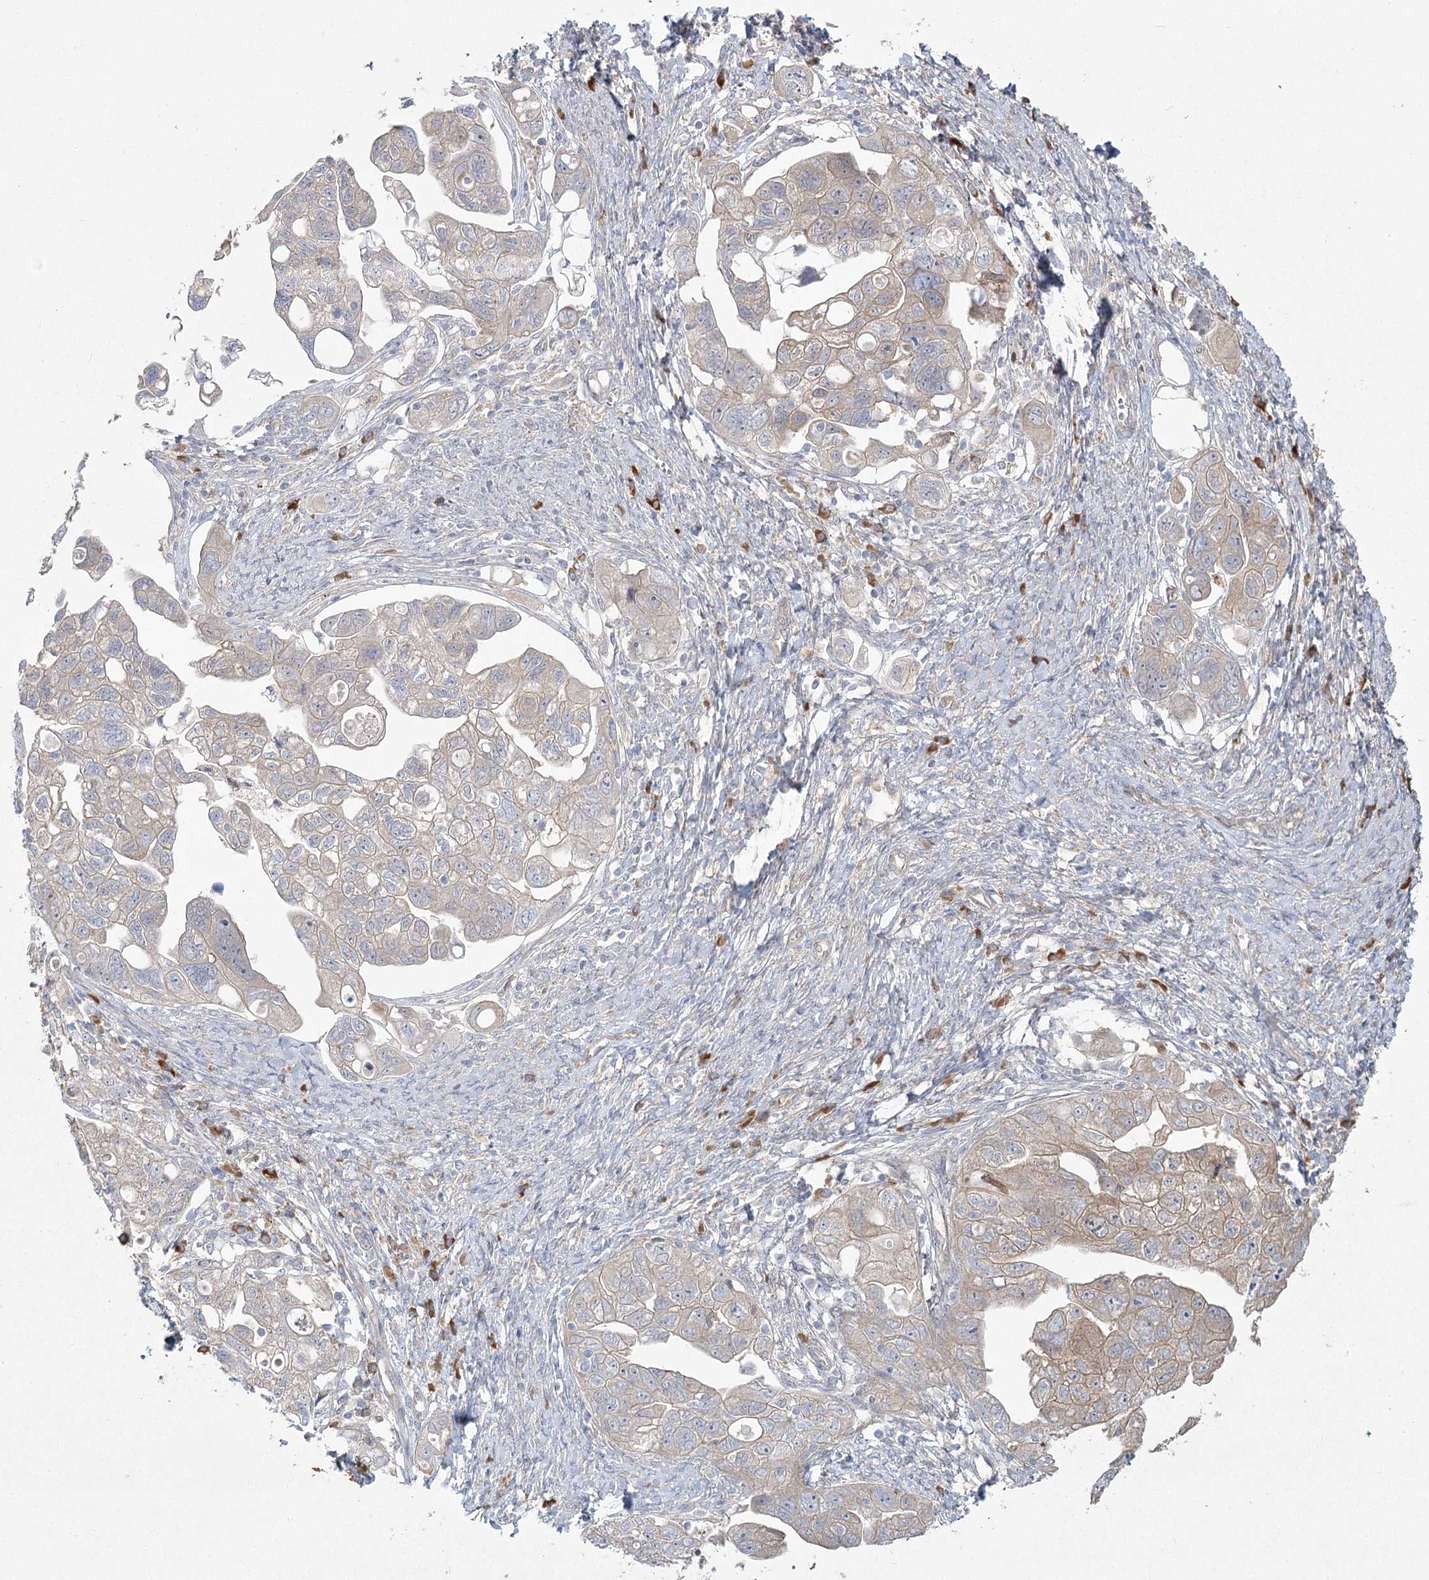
{"staining": {"intensity": "weak", "quantity": "25%-75%", "location": "cytoplasmic/membranous"}, "tissue": "ovarian cancer", "cell_type": "Tumor cells", "image_type": "cancer", "snomed": [{"axis": "morphology", "description": "Carcinoma, NOS"}, {"axis": "morphology", "description": "Cystadenocarcinoma, serous, NOS"}, {"axis": "topography", "description": "Ovary"}], "caption": "IHC image of neoplastic tissue: carcinoma (ovarian) stained using IHC demonstrates low levels of weak protein expression localized specifically in the cytoplasmic/membranous of tumor cells, appearing as a cytoplasmic/membranous brown color.", "gene": "CAMTA1", "patient": {"sex": "female", "age": 69}}